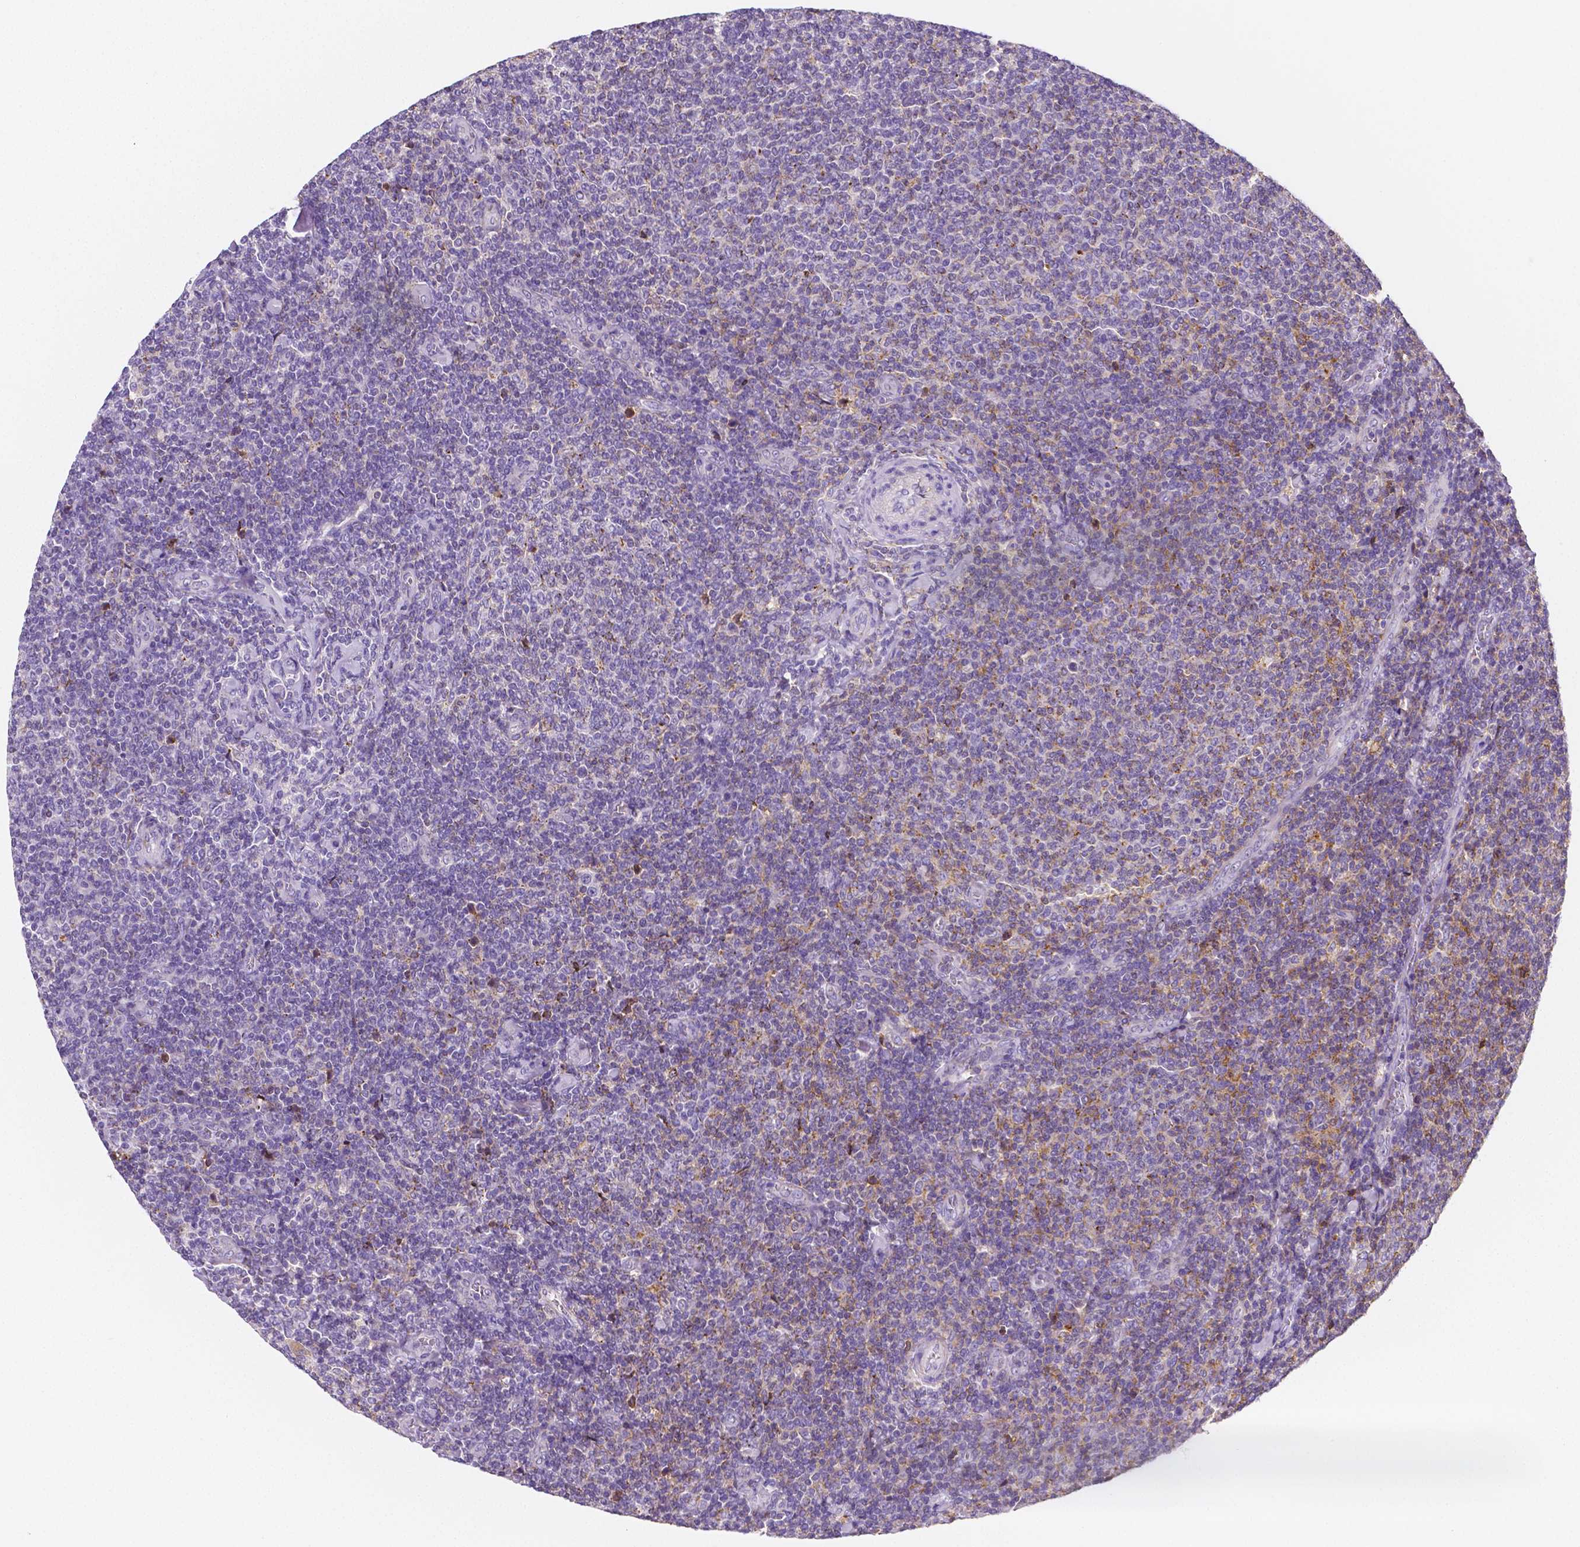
{"staining": {"intensity": "negative", "quantity": "none", "location": "none"}, "tissue": "lymphoma", "cell_type": "Tumor cells", "image_type": "cancer", "snomed": [{"axis": "morphology", "description": "Malignant lymphoma, non-Hodgkin's type, Low grade"}, {"axis": "topography", "description": "Lymph node"}], "caption": "A photomicrograph of lymphoma stained for a protein reveals no brown staining in tumor cells.", "gene": "GABRD", "patient": {"sex": "male", "age": 52}}